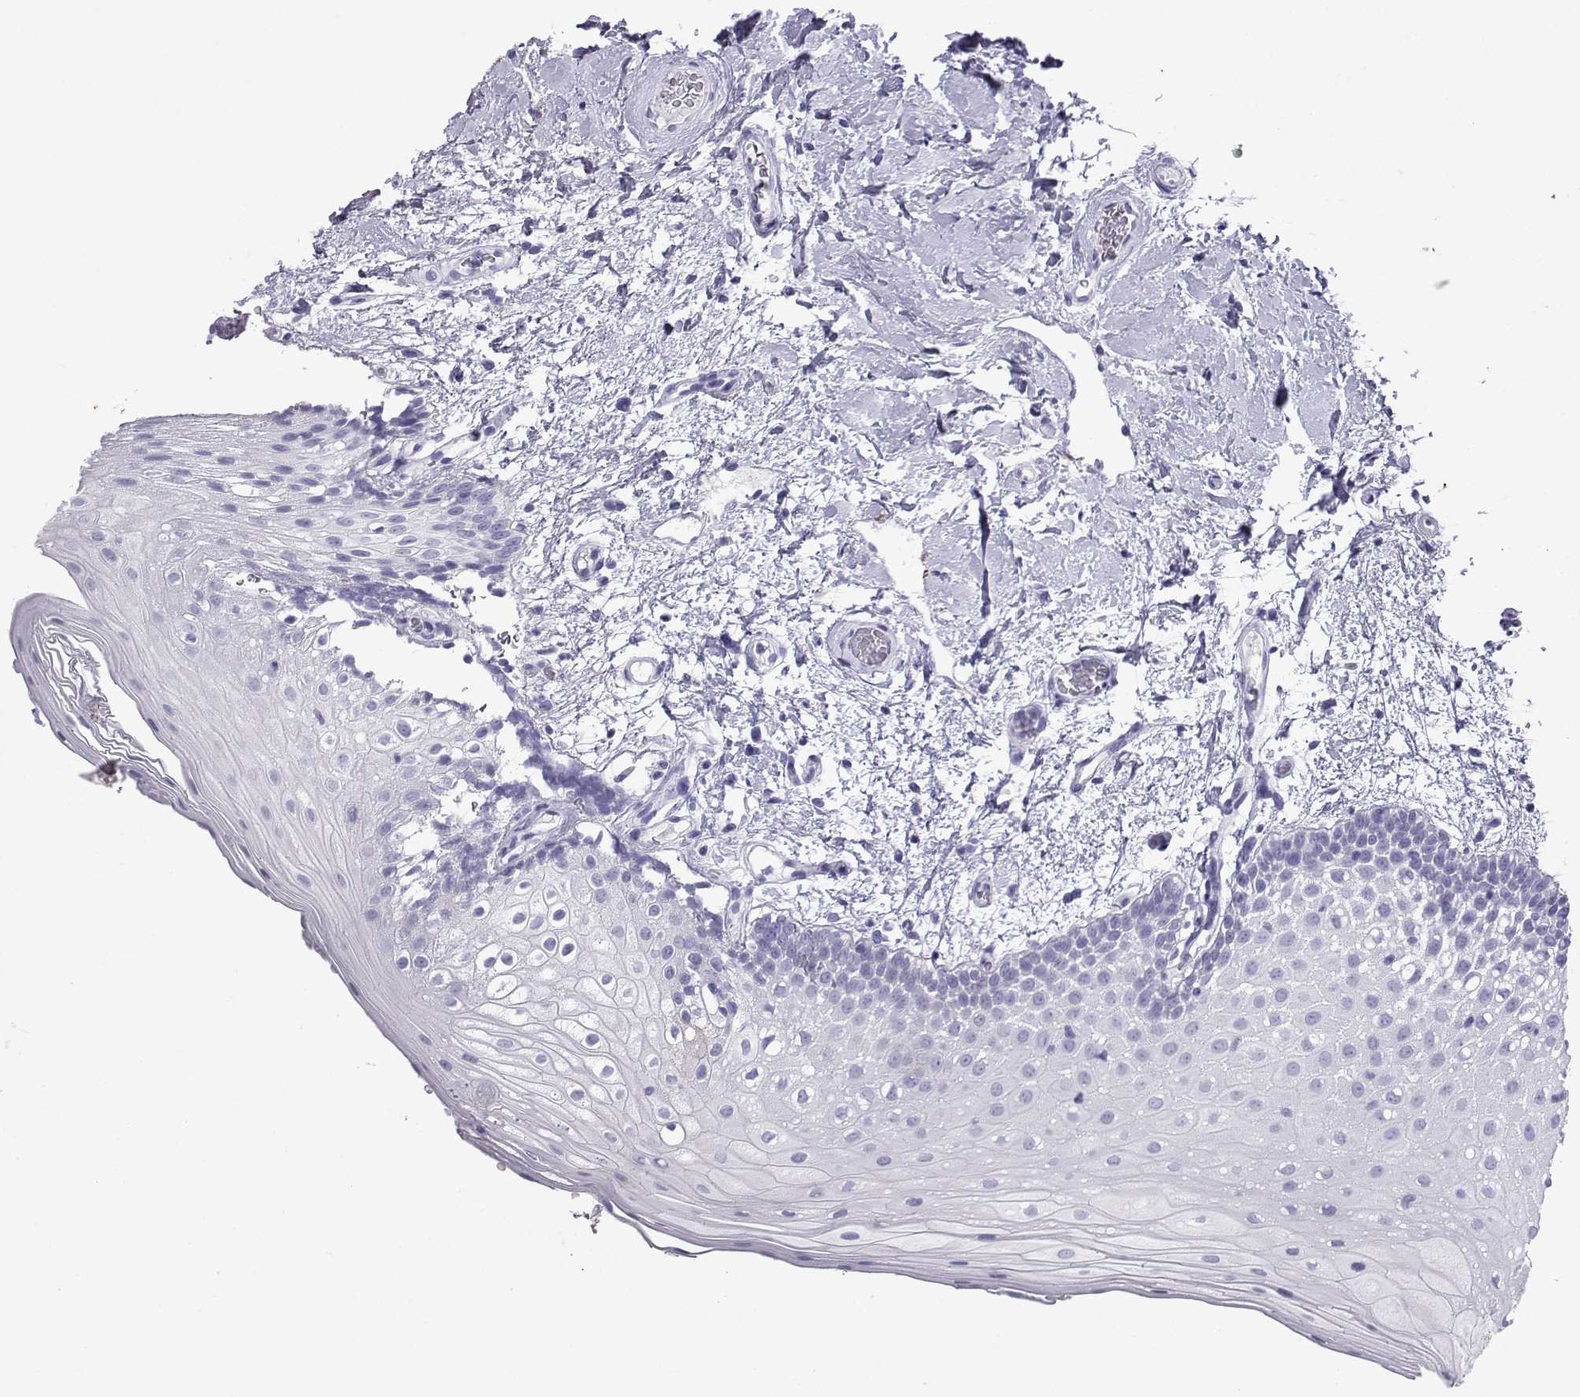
{"staining": {"intensity": "negative", "quantity": "none", "location": "none"}, "tissue": "oral mucosa", "cell_type": "Squamous epithelial cells", "image_type": "normal", "snomed": [{"axis": "morphology", "description": "Normal tissue, NOS"}, {"axis": "morphology", "description": "Squamous cell carcinoma, NOS"}, {"axis": "topography", "description": "Oral tissue"}, {"axis": "topography", "description": "Head-Neck"}], "caption": "Immunohistochemistry (IHC) photomicrograph of unremarkable oral mucosa stained for a protein (brown), which reveals no expression in squamous epithelial cells. Nuclei are stained in blue.", "gene": "LORICRIN", "patient": {"sex": "male", "age": 69}}